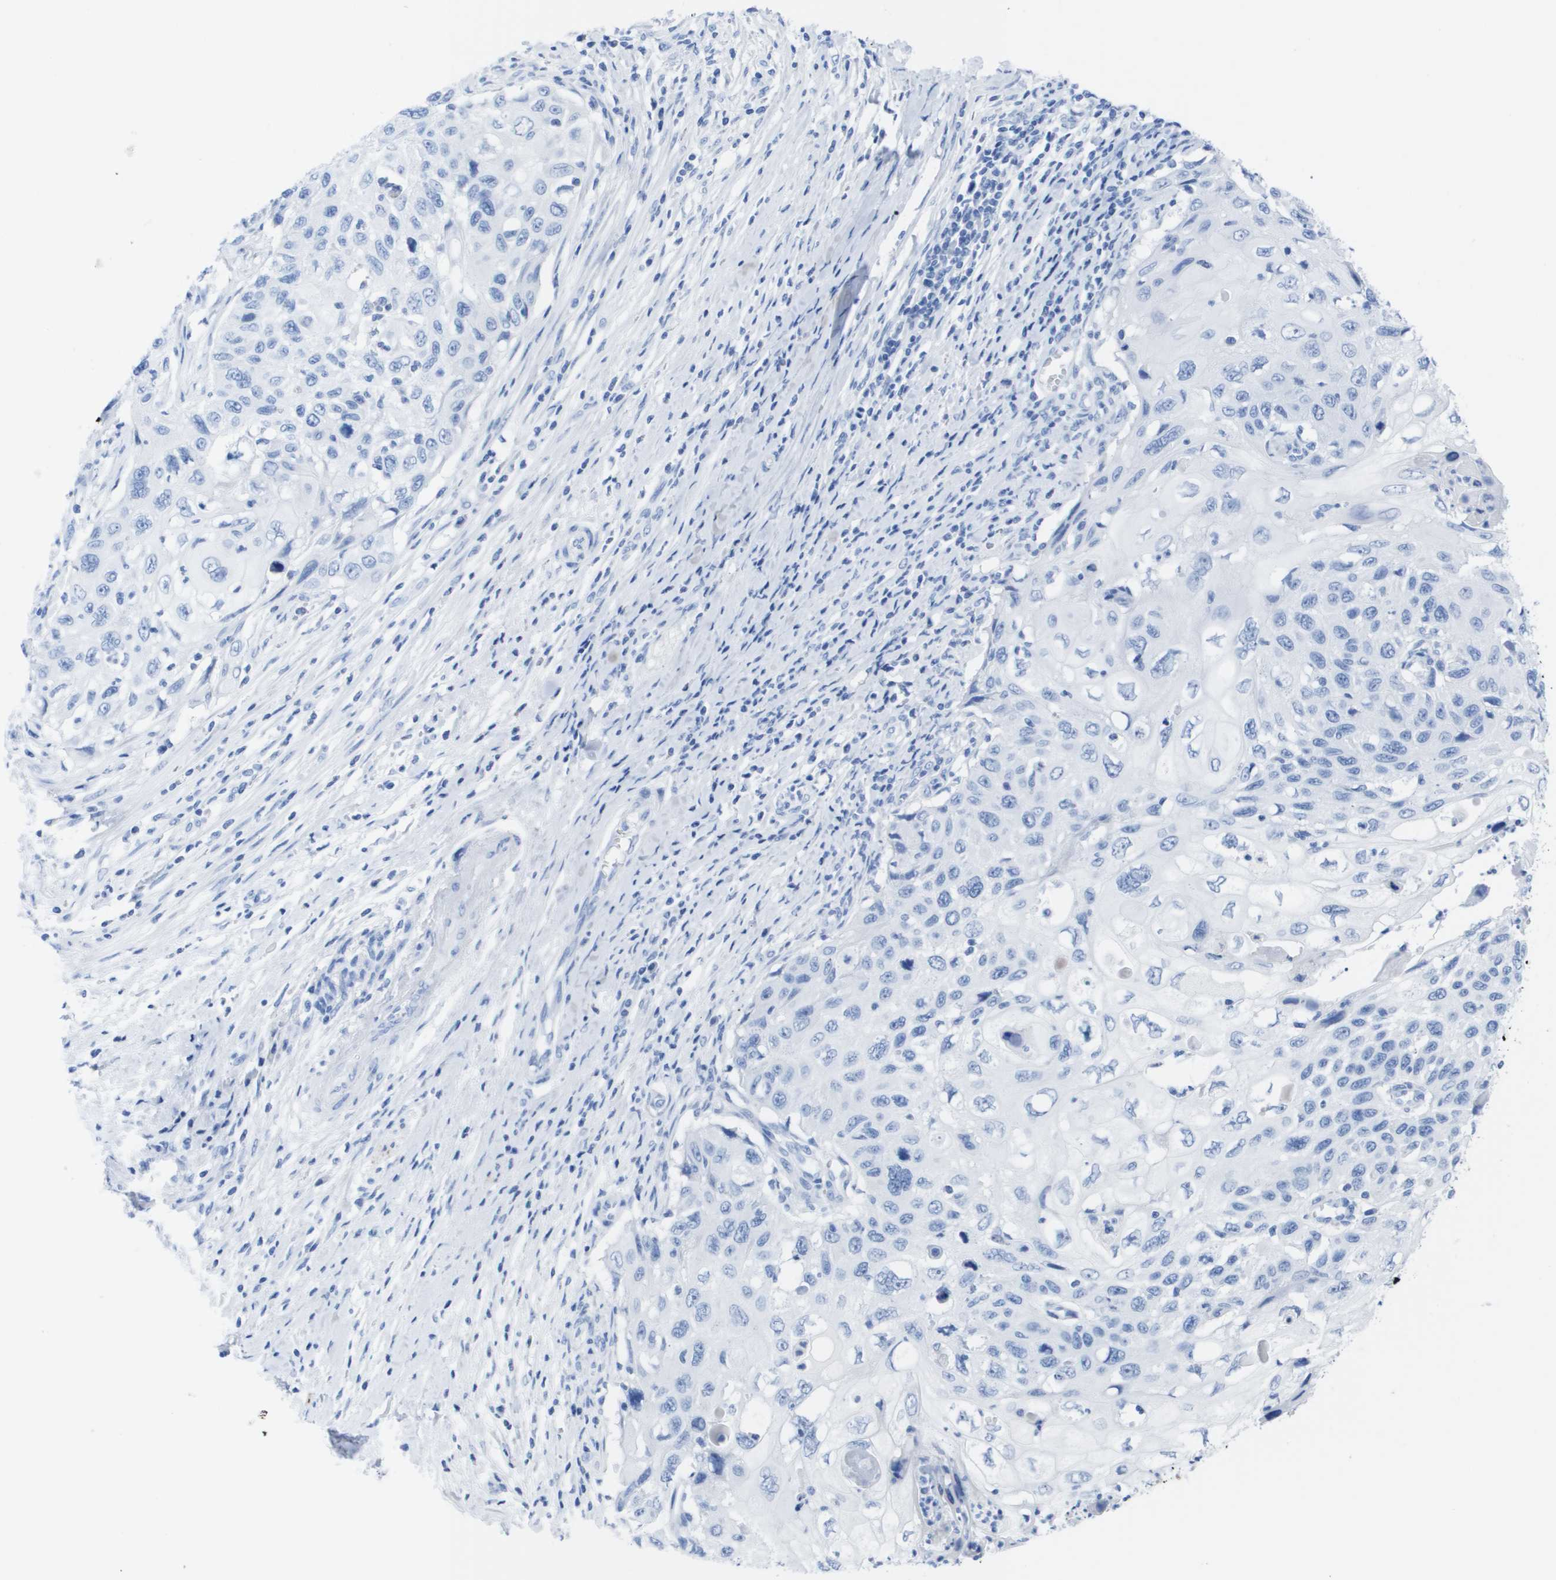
{"staining": {"intensity": "negative", "quantity": "none", "location": "none"}, "tissue": "cervical cancer", "cell_type": "Tumor cells", "image_type": "cancer", "snomed": [{"axis": "morphology", "description": "Squamous cell carcinoma, NOS"}, {"axis": "topography", "description": "Cervix"}], "caption": "High magnification brightfield microscopy of cervical cancer (squamous cell carcinoma) stained with DAB (3,3'-diaminobenzidine) (brown) and counterstained with hematoxylin (blue): tumor cells show no significant staining. (DAB (3,3'-diaminobenzidine) IHC, high magnification).", "gene": "KCNA3", "patient": {"sex": "female", "age": 70}}